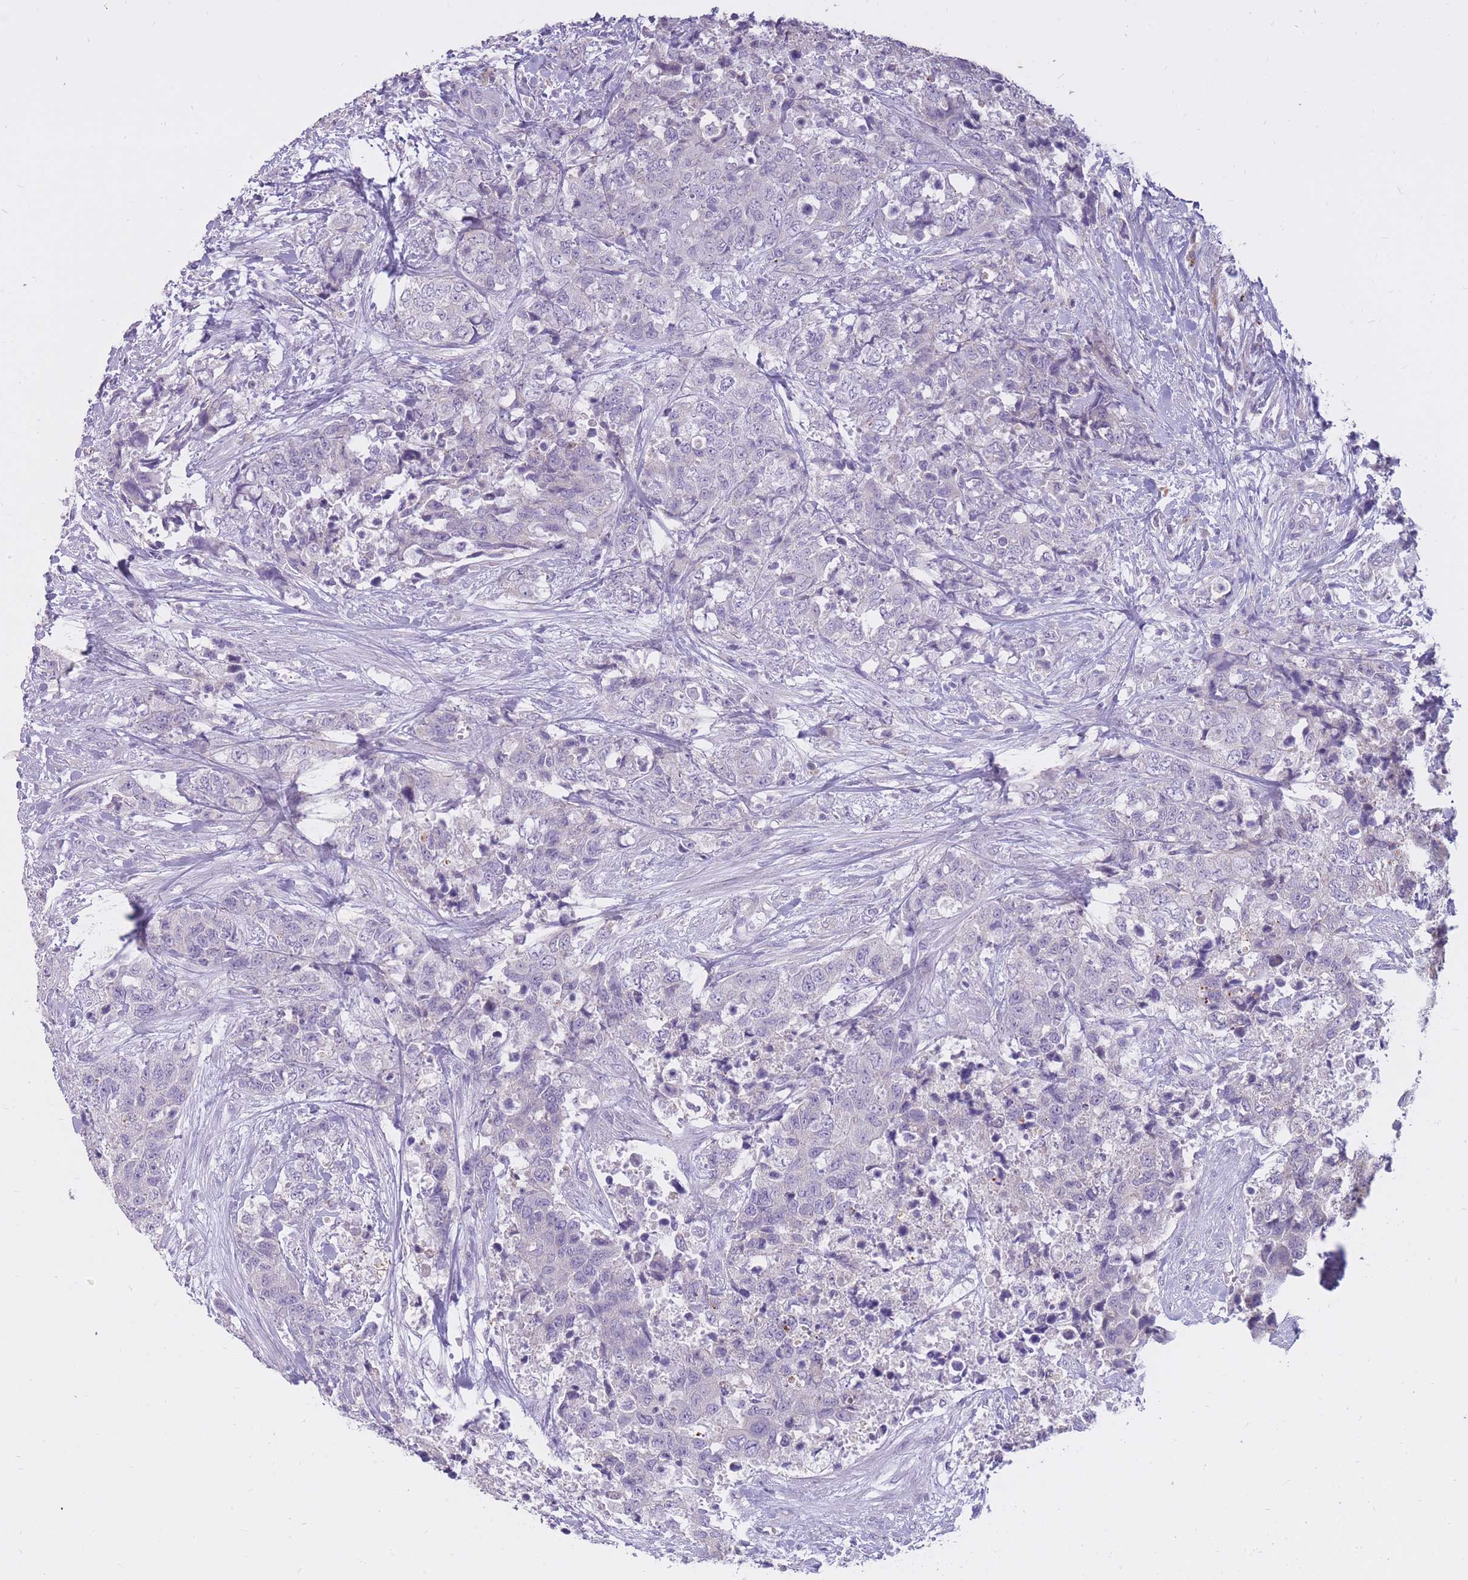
{"staining": {"intensity": "negative", "quantity": "none", "location": "none"}, "tissue": "urothelial cancer", "cell_type": "Tumor cells", "image_type": "cancer", "snomed": [{"axis": "morphology", "description": "Urothelial carcinoma, High grade"}, {"axis": "topography", "description": "Urinary bladder"}], "caption": "High magnification brightfield microscopy of urothelial carcinoma (high-grade) stained with DAB (3,3'-diaminobenzidine) (brown) and counterstained with hematoxylin (blue): tumor cells show no significant positivity.", "gene": "RNF170", "patient": {"sex": "female", "age": 78}}